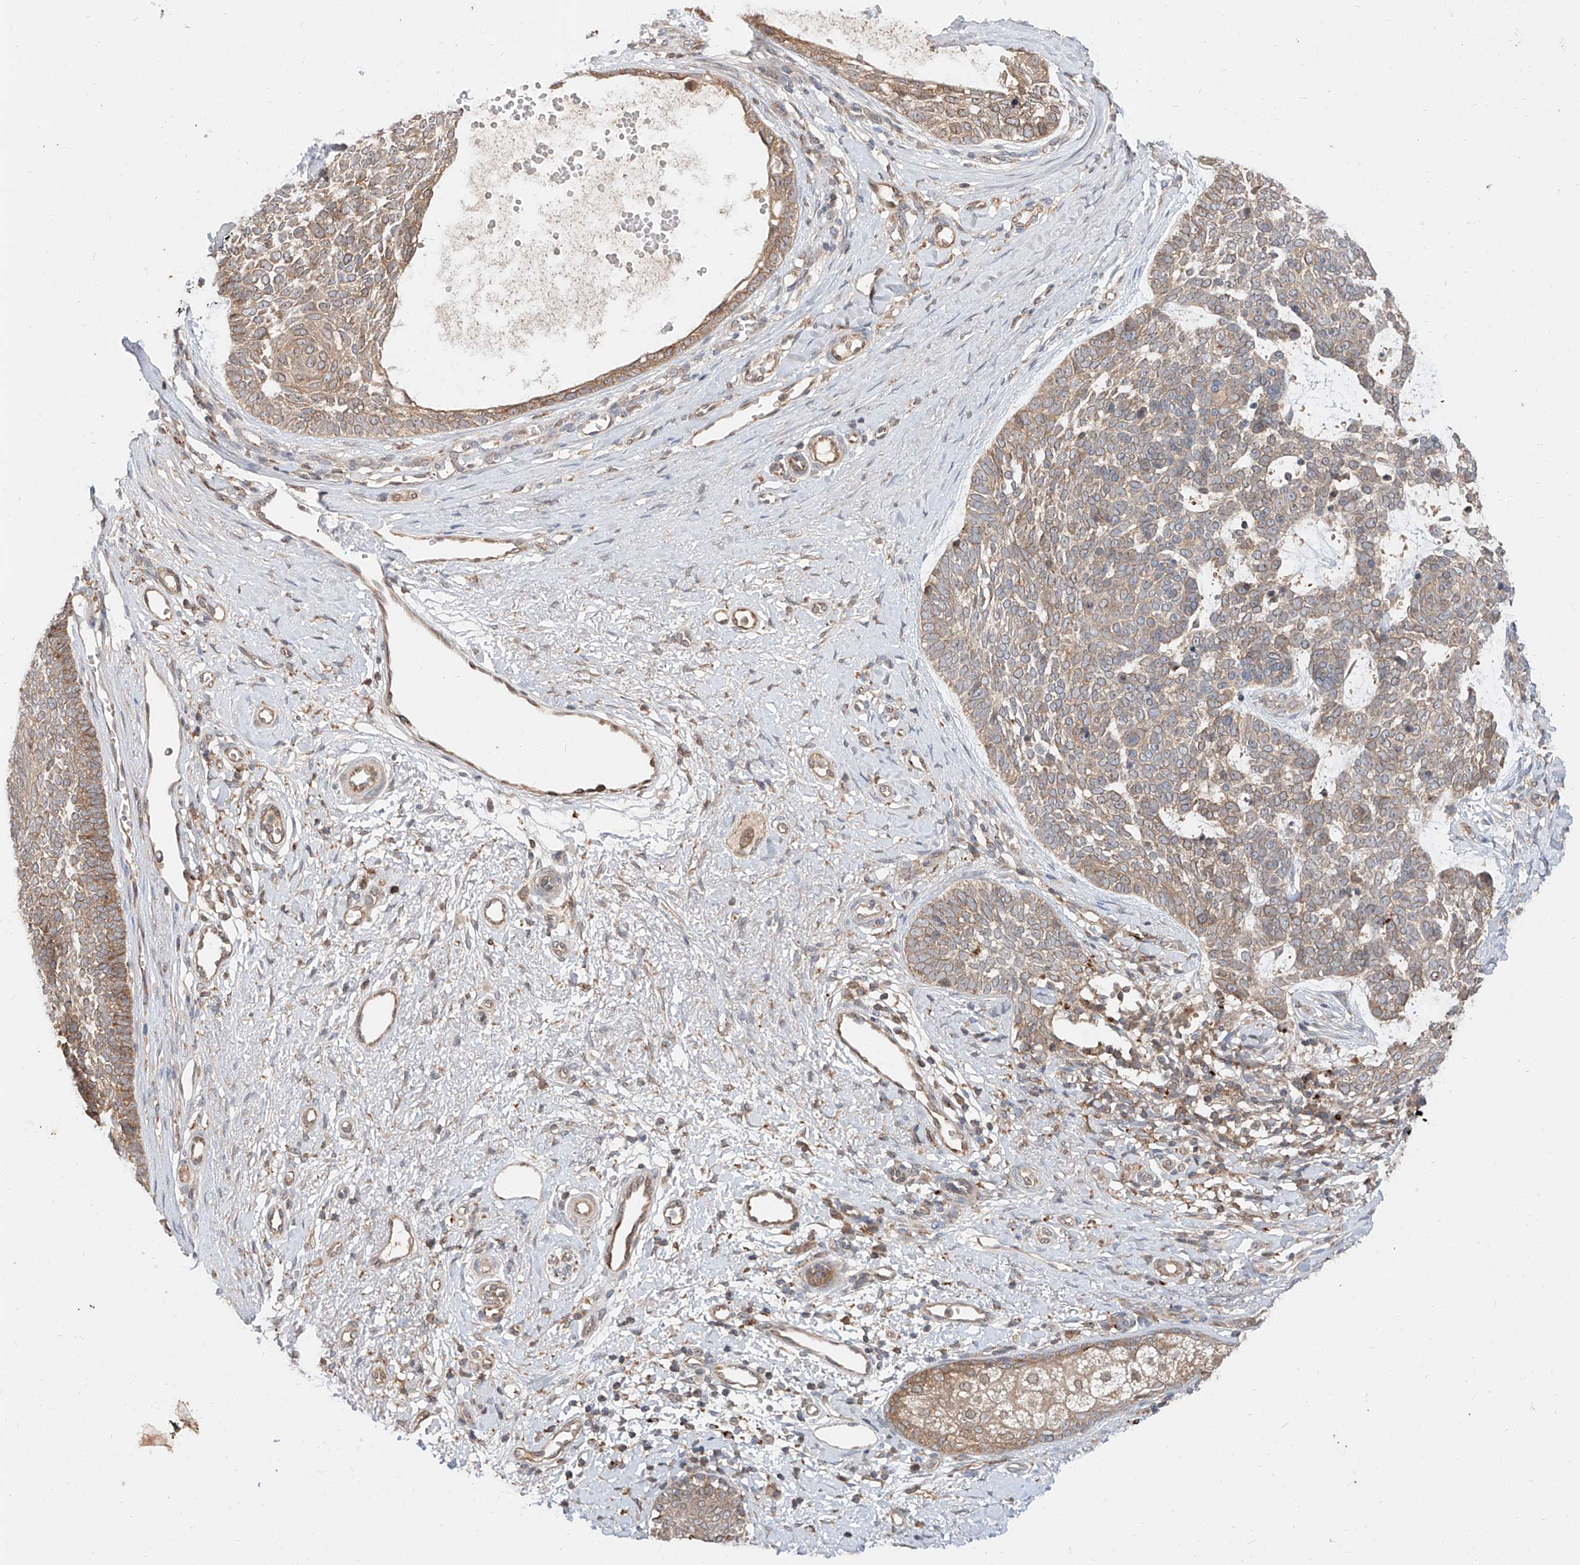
{"staining": {"intensity": "weak", "quantity": ">75%", "location": "cytoplasmic/membranous"}, "tissue": "skin cancer", "cell_type": "Tumor cells", "image_type": "cancer", "snomed": [{"axis": "morphology", "description": "Basal cell carcinoma"}, {"axis": "topography", "description": "Skin"}], "caption": "IHC of skin cancer shows low levels of weak cytoplasmic/membranous expression in approximately >75% of tumor cells. (DAB (3,3'-diaminobenzidine) IHC with brightfield microscopy, high magnification).", "gene": "DIRAS3", "patient": {"sex": "female", "age": 81}}